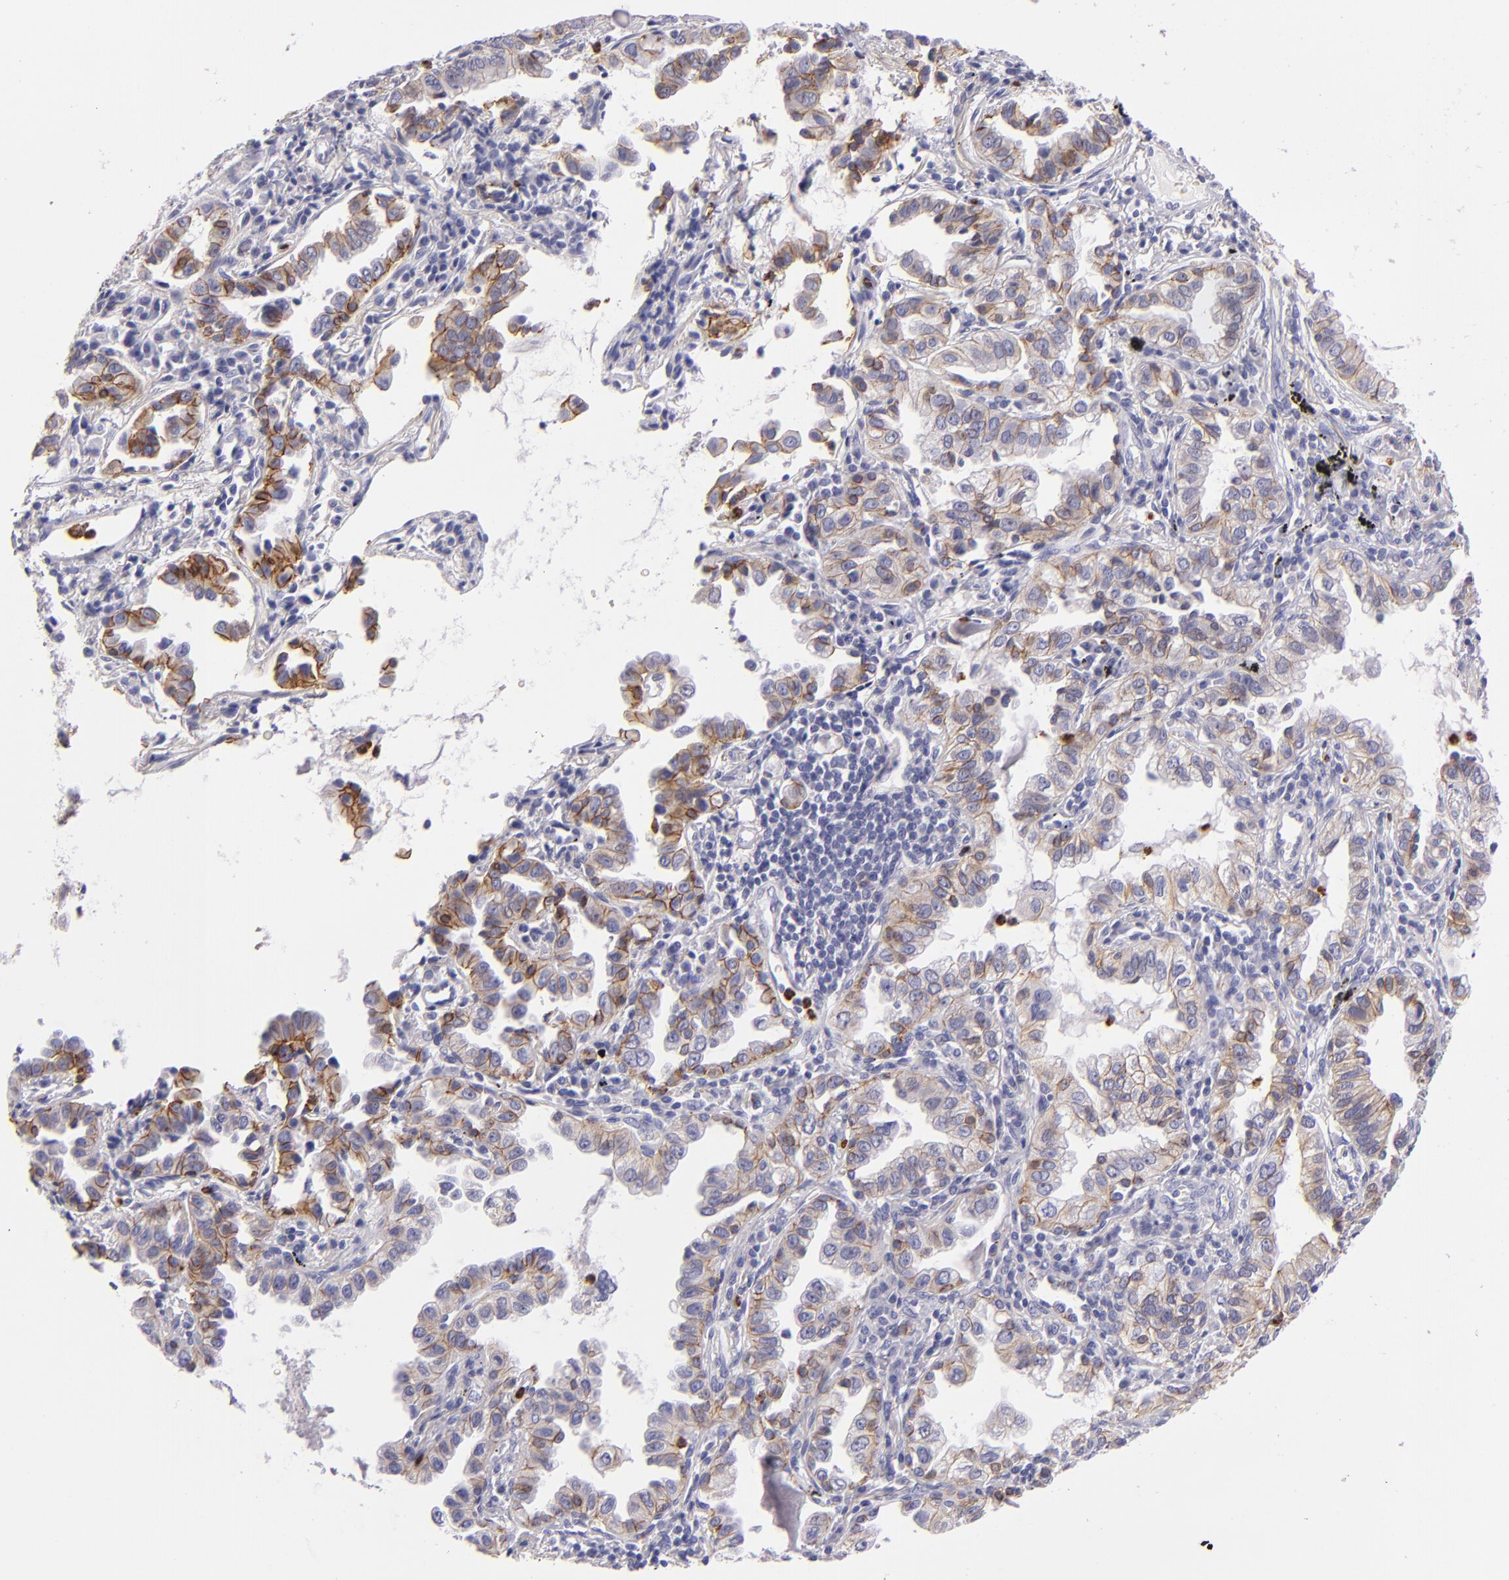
{"staining": {"intensity": "moderate", "quantity": "25%-75%", "location": "cytoplasmic/membranous"}, "tissue": "lung cancer", "cell_type": "Tumor cells", "image_type": "cancer", "snomed": [{"axis": "morphology", "description": "Adenocarcinoma, NOS"}, {"axis": "topography", "description": "Lung"}], "caption": "Immunohistochemical staining of human lung cancer (adenocarcinoma) displays medium levels of moderate cytoplasmic/membranous protein expression in about 25%-75% of tumor cells. The staining was performed using DAB (3,3'-diaminobenzidine), with brown indicating positive protein expression. Nuclei are stained blue with hematoxylin.", "gene": "CDH3", "patient": {"sex": "female", "age": 50}}